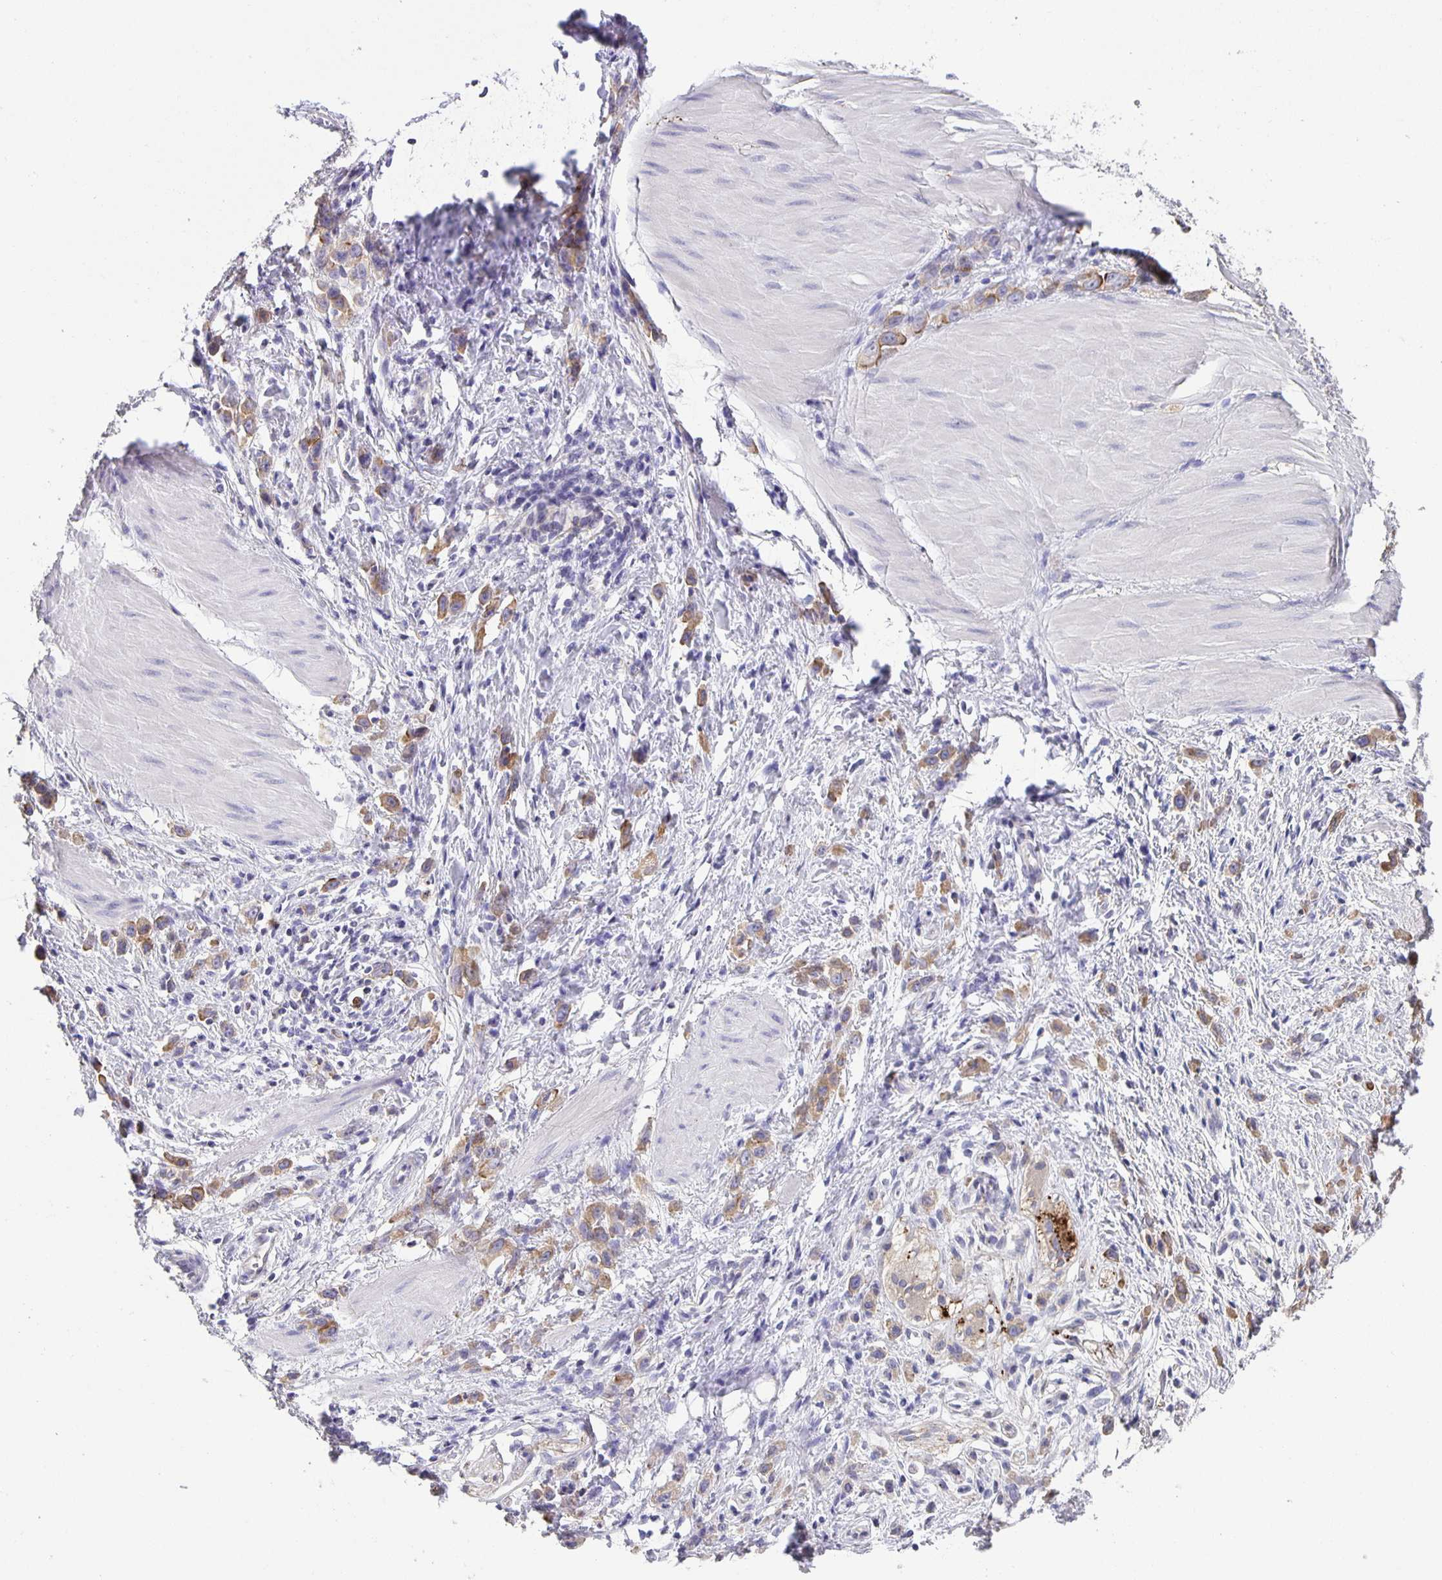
{"staining": {"intensity": "moderate", "quantity": ">75%", "location": "cytoplasmic/membranous"}, "tissue": "stomach cancer", "cell_type": "Tumor cells", "image_type": "cancer", "snomed": [{"axis": "morphology", "description": "Adenocarcinoma, NOS"}, {"axis": "topography", "description": "Stomach"}], "caption": "Immunohistochemistry (IHC) staining of stomach cancer (adenocarcinoma), which displays medium levels of moderate cytoplasmic/membranous positivity in approximately >75% of tumor cells indicating moderate cytoplasmic/membranous protein expression. The staining was performed using DAB (brown) for protein detection and nuclei were counterstained in hematoxylin (blue).", "gene": "PTPN3", "patient": {"sex": "male", "age": 47}}